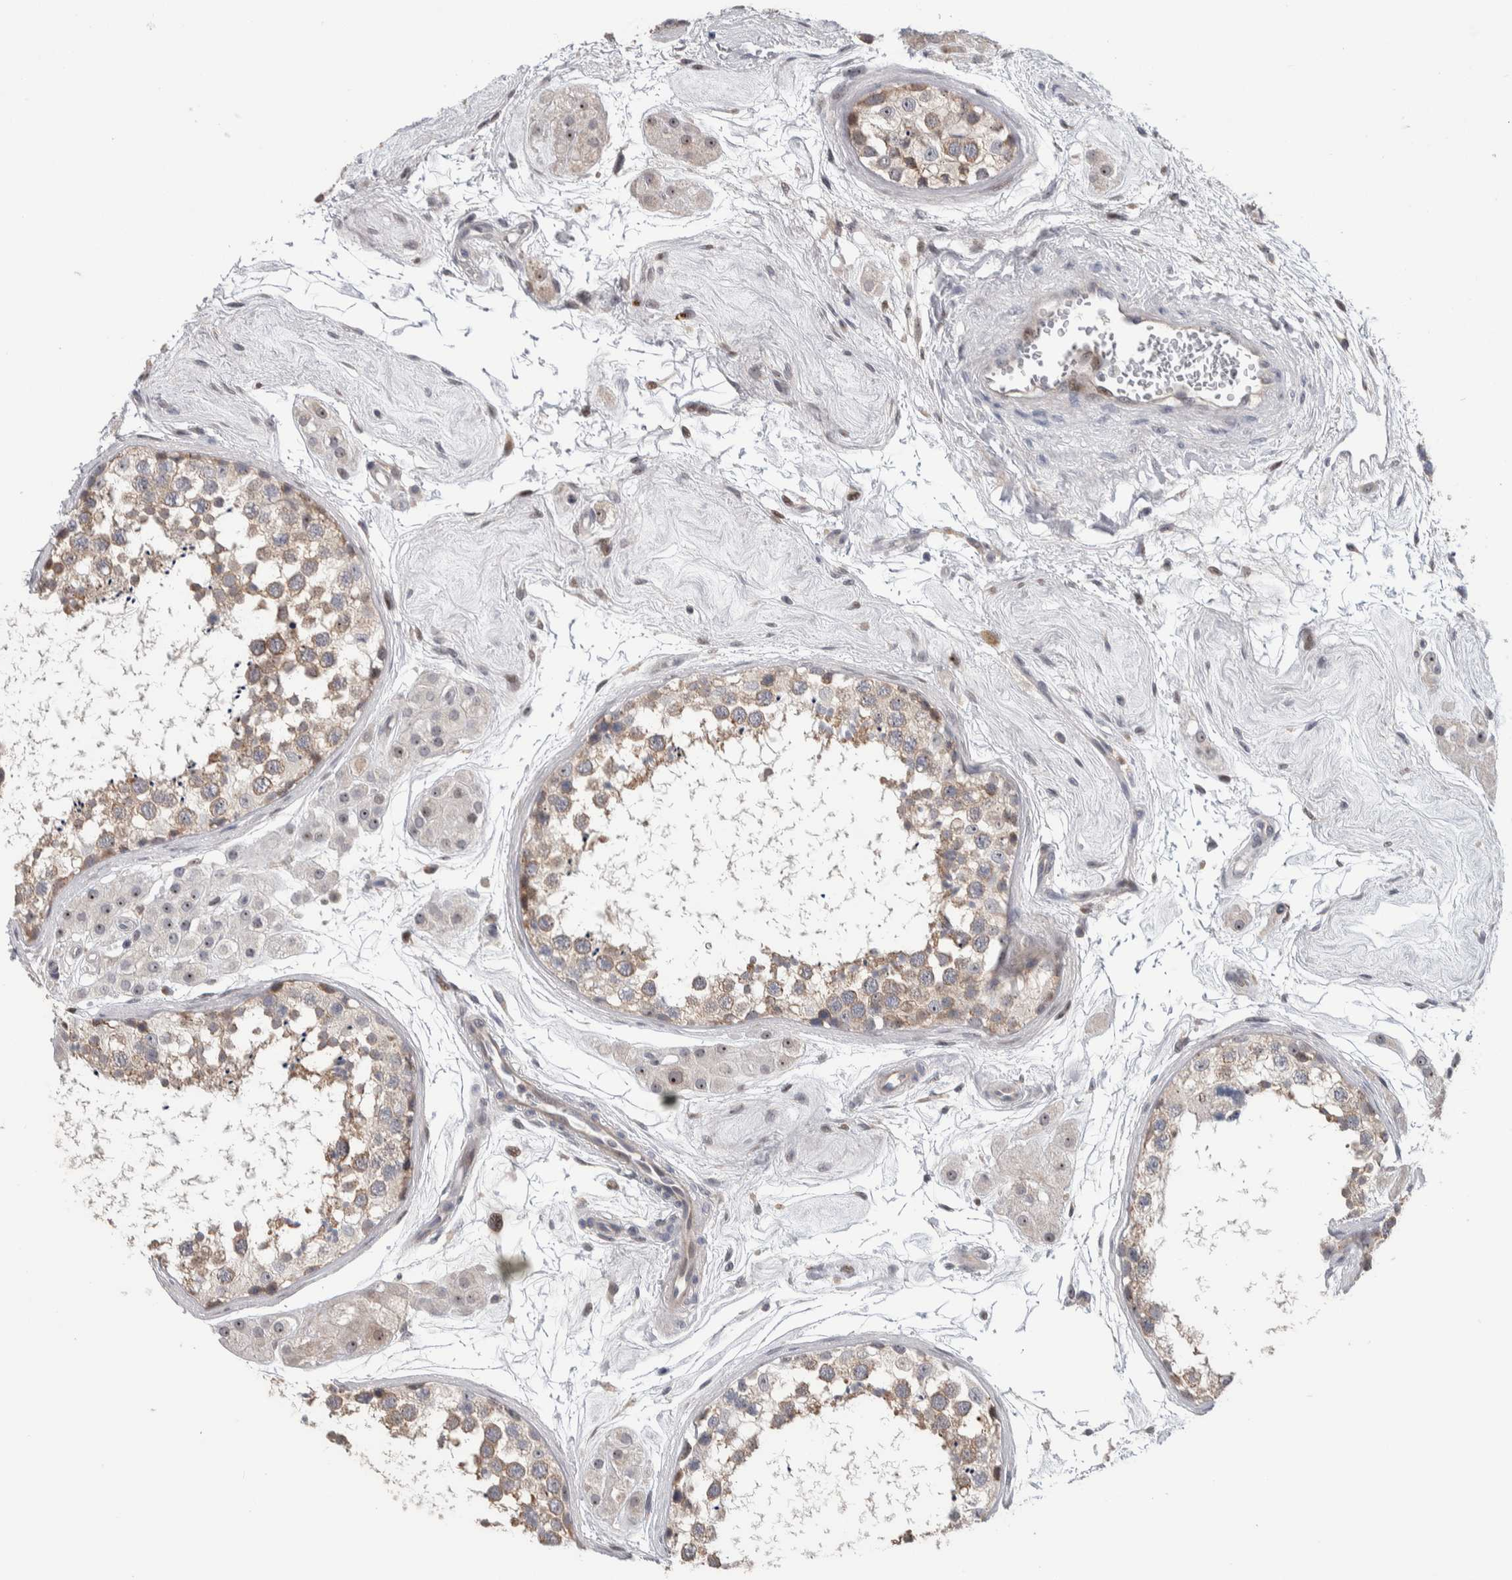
{"staining": {"intensity": "moderate", "quantity": "25%-75%", "location": "cytoplasmic/membranous"}, "tissue": "testis", "cell_type": "Cells in seminiferous ducts", "image_type": "normal", "snomed": [{"axis": "morphology", "description": "Normal tissue, NOS"}, {"axis": "topography", "description": "Testis"}], "caption": "Immunohistochemistry (DAB (3,3'-diaminobenzidine)) staining of benign human testis exhibits moderate cytoplasmic/membranous protein positivity in about 25%-75% of cells in seminiferous ducts.", "gene": "PRRG4", "patient": {"sex": "male", "age": 56}}